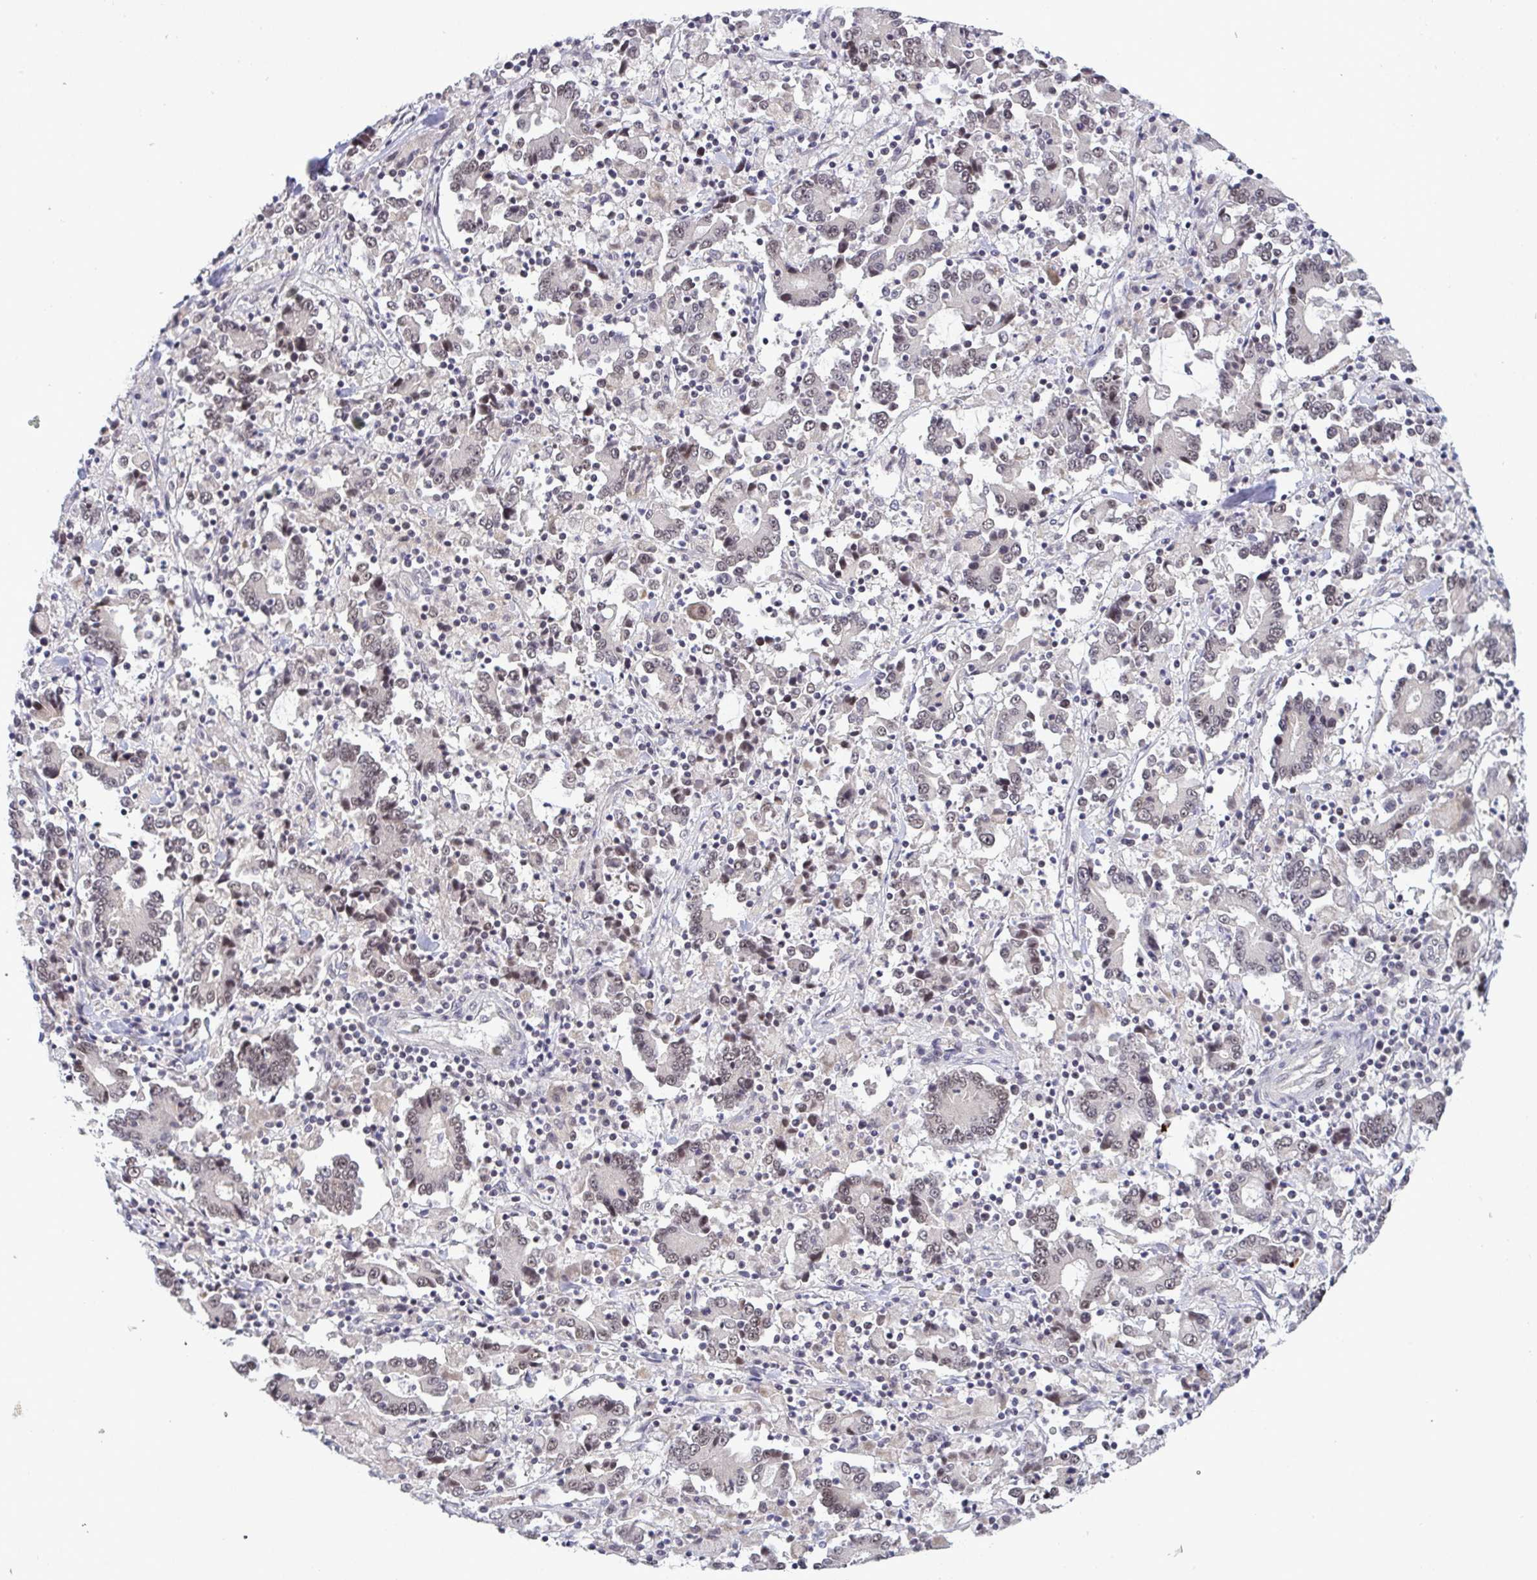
{"staining": {"intensity": "negative", "quantity": "none", "location": "none"}, "tissue": "stomach cancer", "cell_type": "Tumor cells", "image_type": "cancer", "snomed": [{"axis": "morphology", "description": "Adenocarcinoma, NOS"}, {"axis": "topography", "description": "Stomach, upper"}], "caption": "IHC micrograph of human adenocarcinoma (stomach) stained for a protein (brown), which shows no expression in tumor cells.", "gene": "RFC4", "patient": {"sex": "male", "age": 68}}